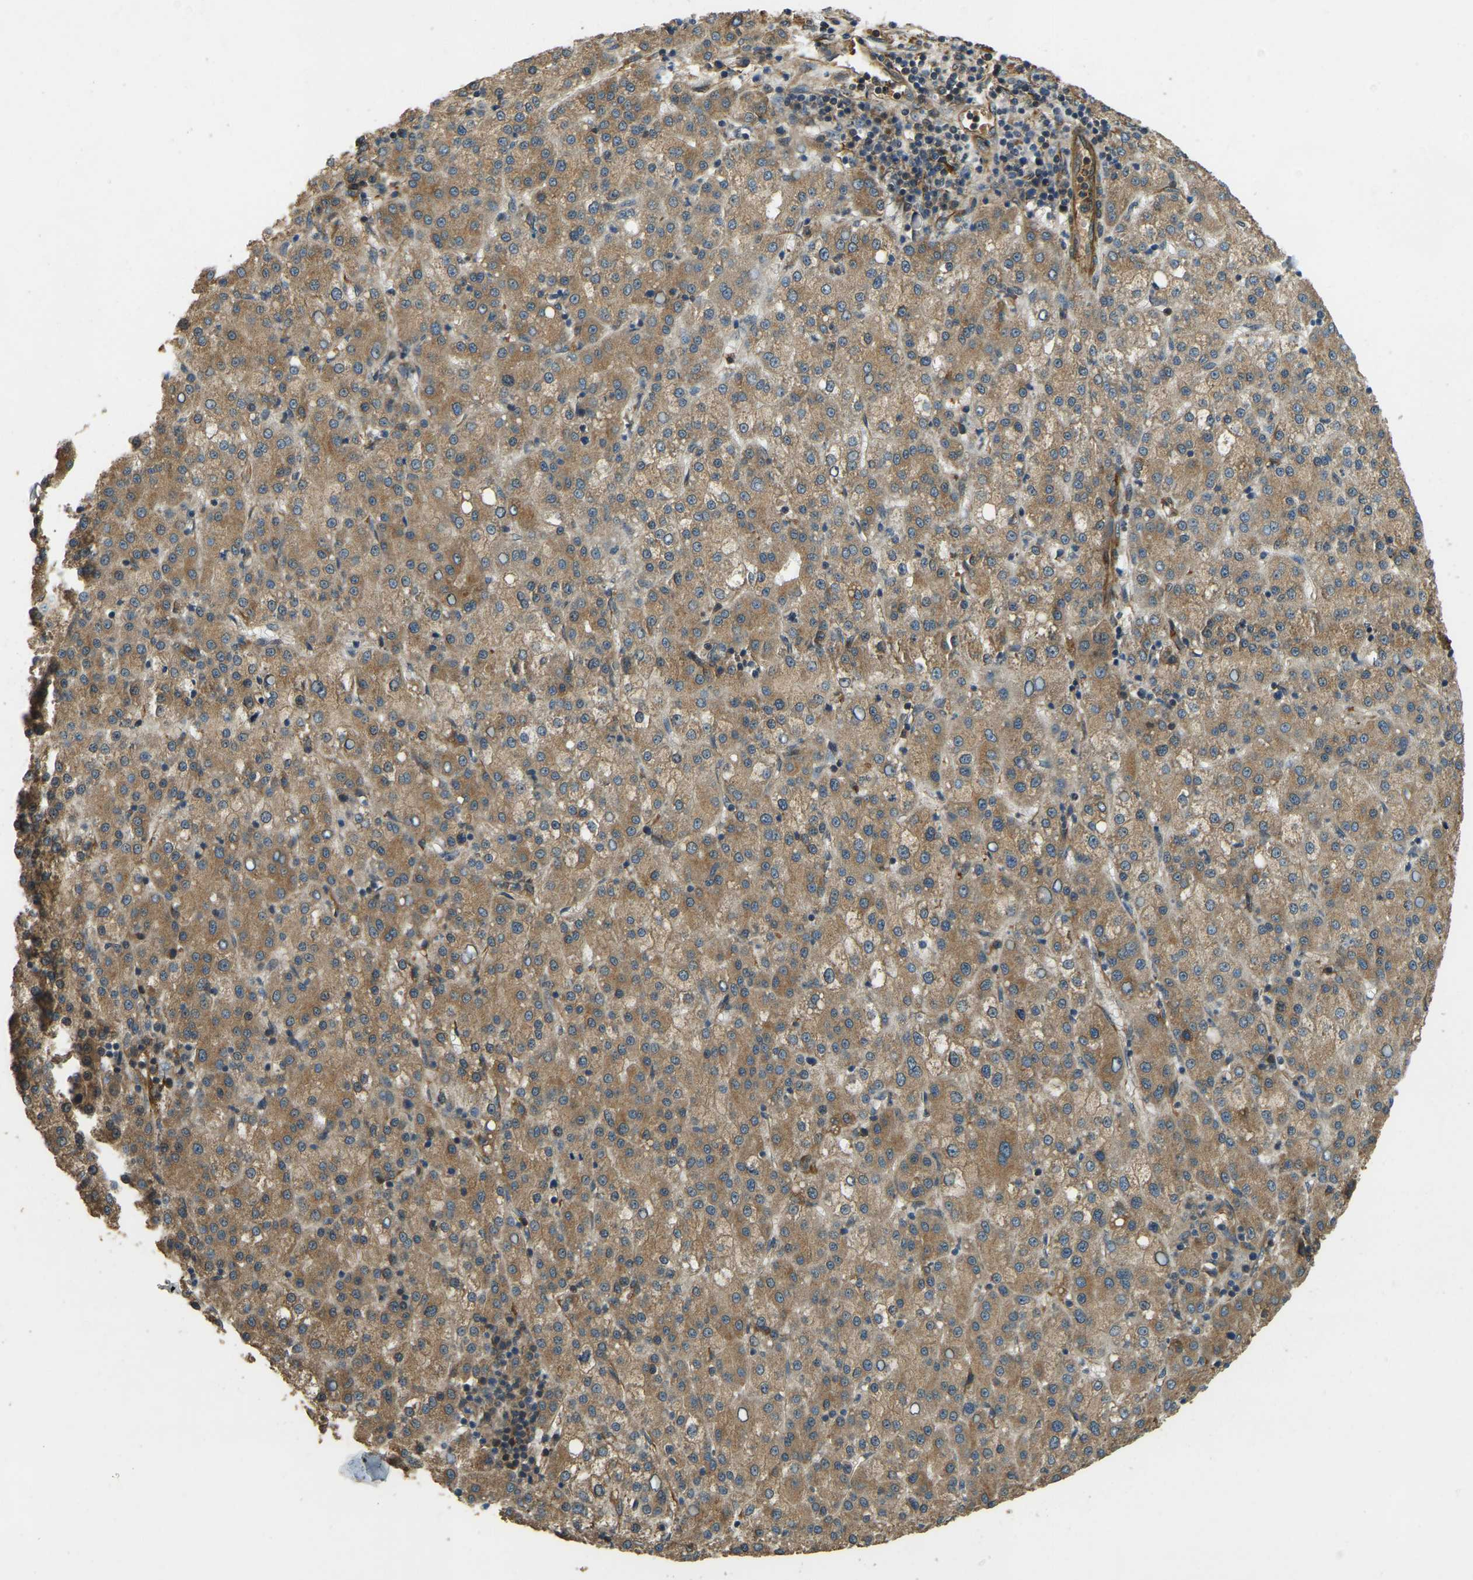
{"staining": {"intensity": "moderate", "quantity": ">75%", "location": "cytoplasmic/membranous"}, "tissue": "liver cancer", "cell_type": "Tumor cells", "image_type": "cancer", "snomed": [{"axis": "morphology", "description": "Carcinoma, Hepatocellular, NOS"}, {"axis": "topography", "description": "Liver"}], "caption": "An image of liver cancer stained for a protein displays moderate cytoplasmic/membranous brown staining in tumor cells.", "gene": "ERGIC1", "patient": {"sex": "female", "age": 58}}